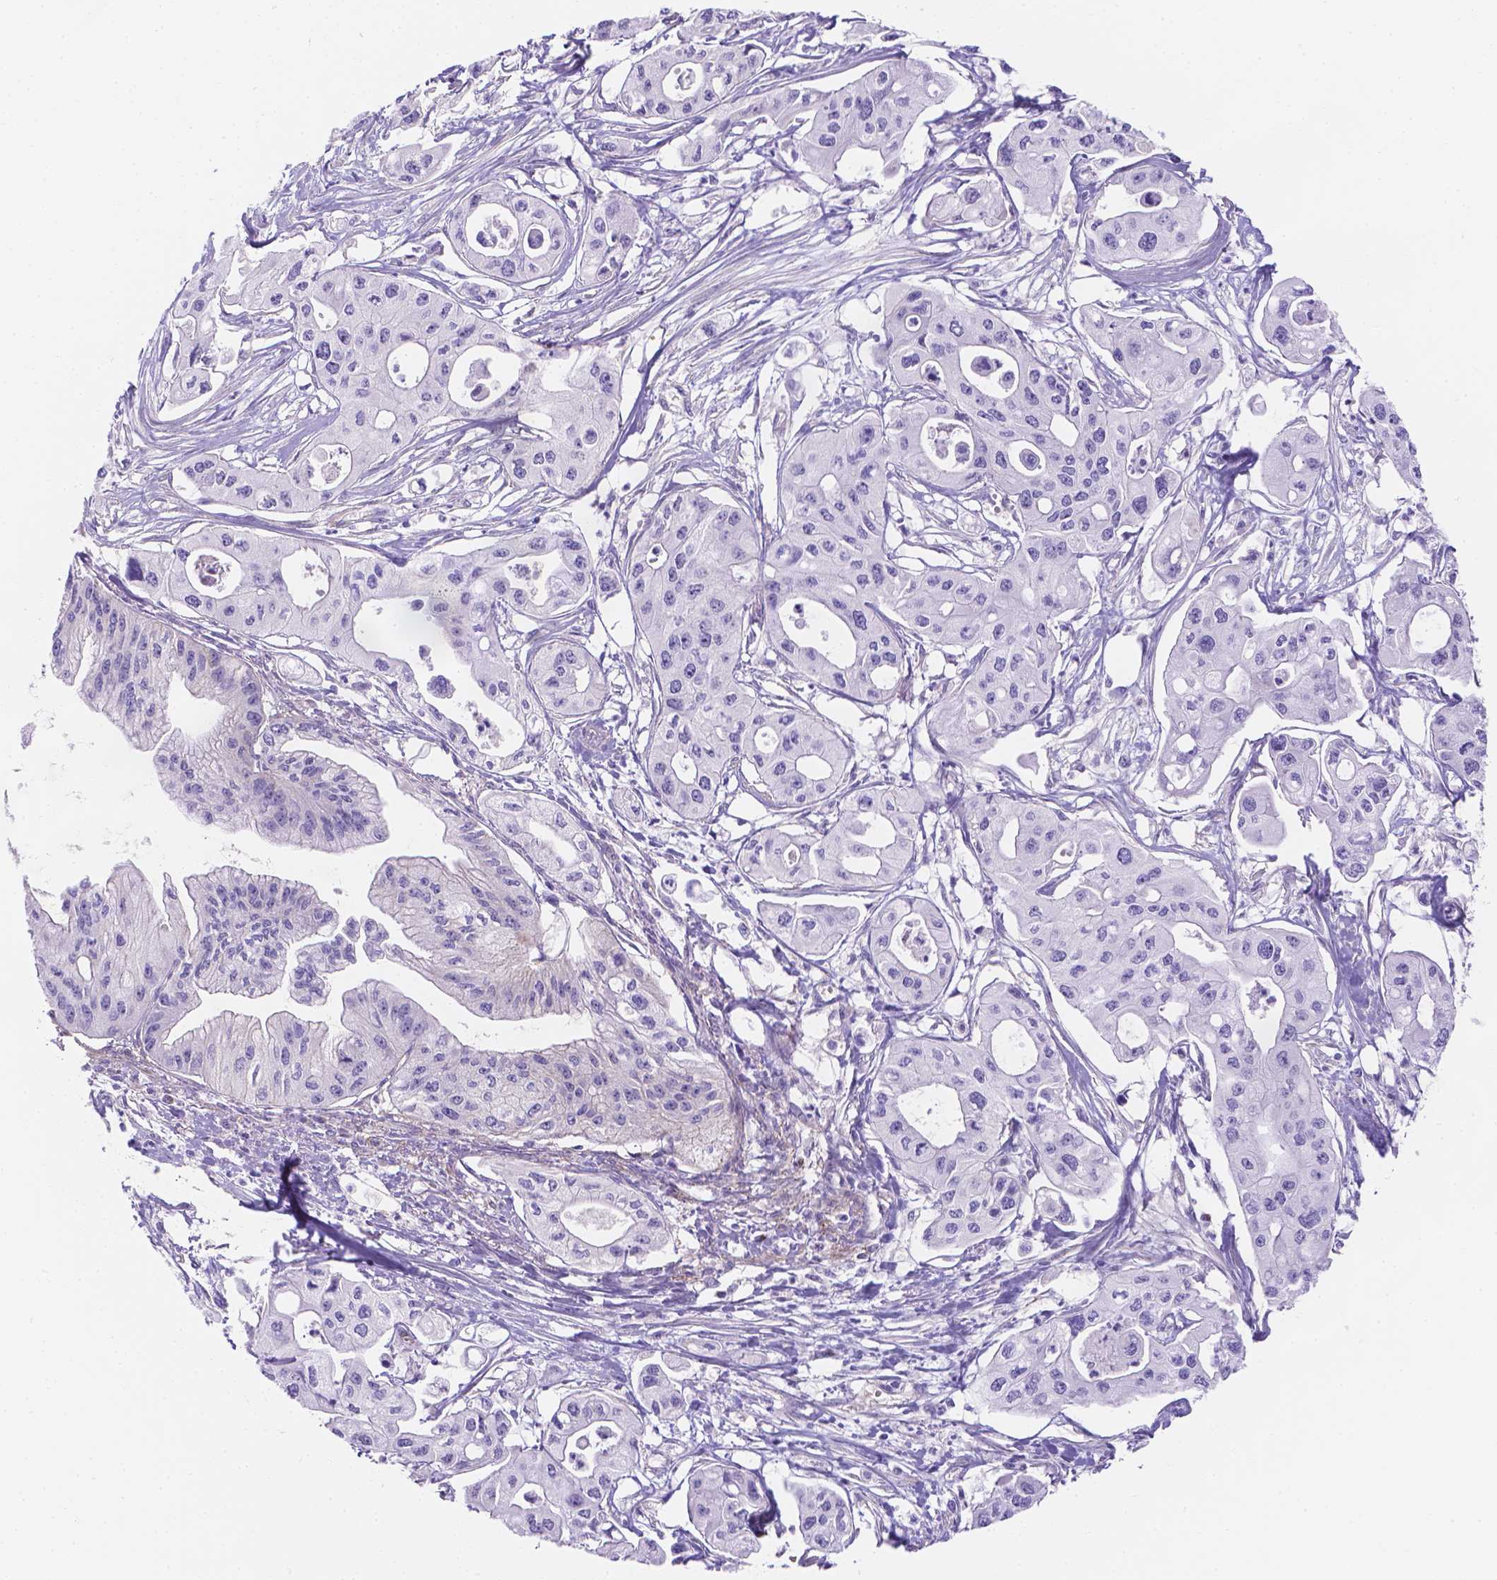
{"staining": {"intensity": "negative", "quantity": "none", "location": "none"}, "tissue": "pancreatic cancer", "cell_type": "Tumor cells", "image_type": "cancer", "snomed": [{"axis": "morphology", "description": "Adenocarcinoma, NOS"}, {"axis": "topography", "description": "Pancreas"}], "caption": "Immunohistochemistry (IHC) of human pancreatic cancer (adenocarcinoma) reveals no staining in tumor cells.", "gene": "SLC40A1", "patient": {"sex": "male", "age": 70}}